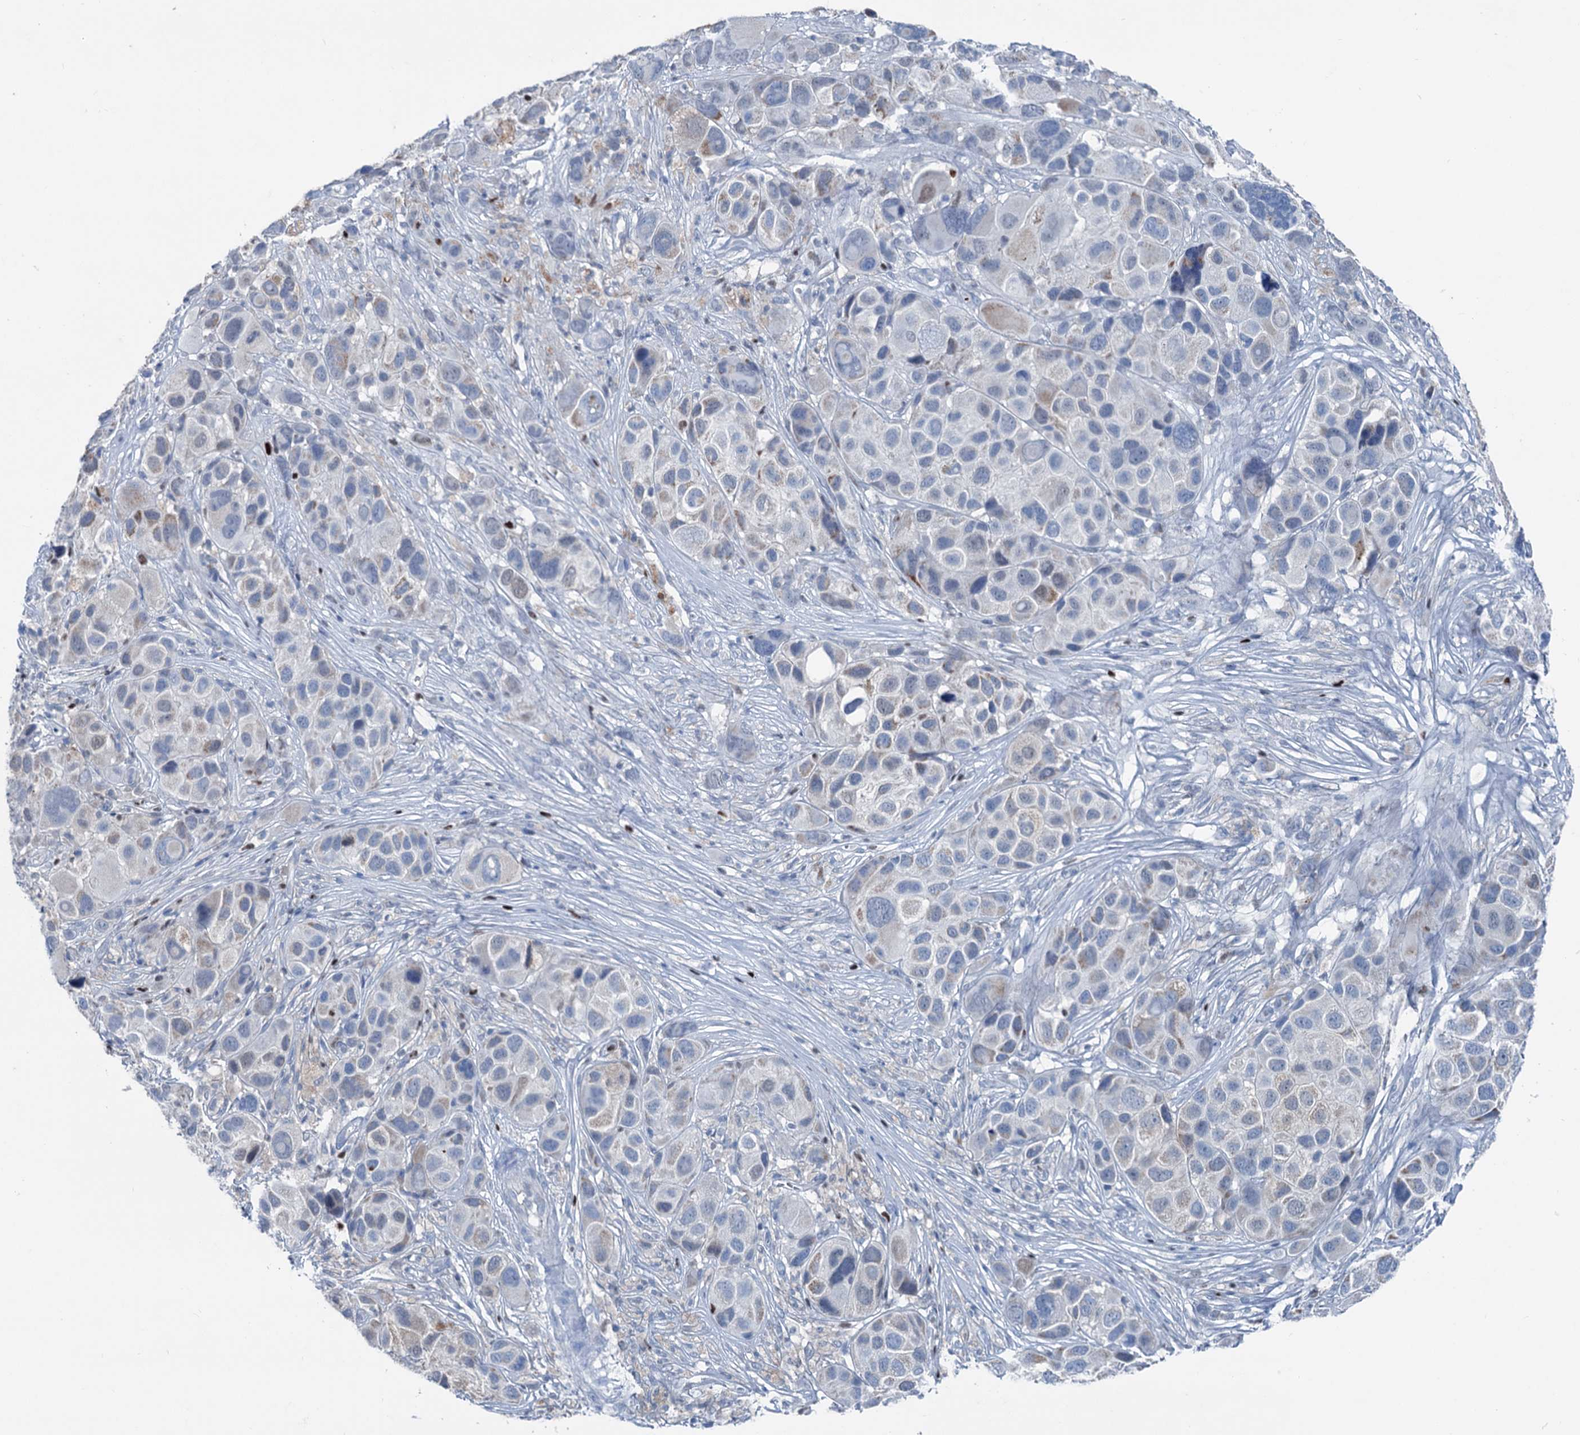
{"staining": {"intensity": "weak", "quantity": "<25%", "location": "cytoplasmic/membranous"}, "tissue": "melanoma", "cell_type": "Tumor cells", "image_type": "cancer", "snomed": [{"axis": "morphology", "description": "Malignant melanoma, NOS"}, {"axis": "topography", "description": "Skin of trunk"}], "caption": "Immunohistochemistry of melanoma exhibits no positivity in tumor cells.", "gene": "ELP4", "patient": {"sex": "male", "age": 71}}